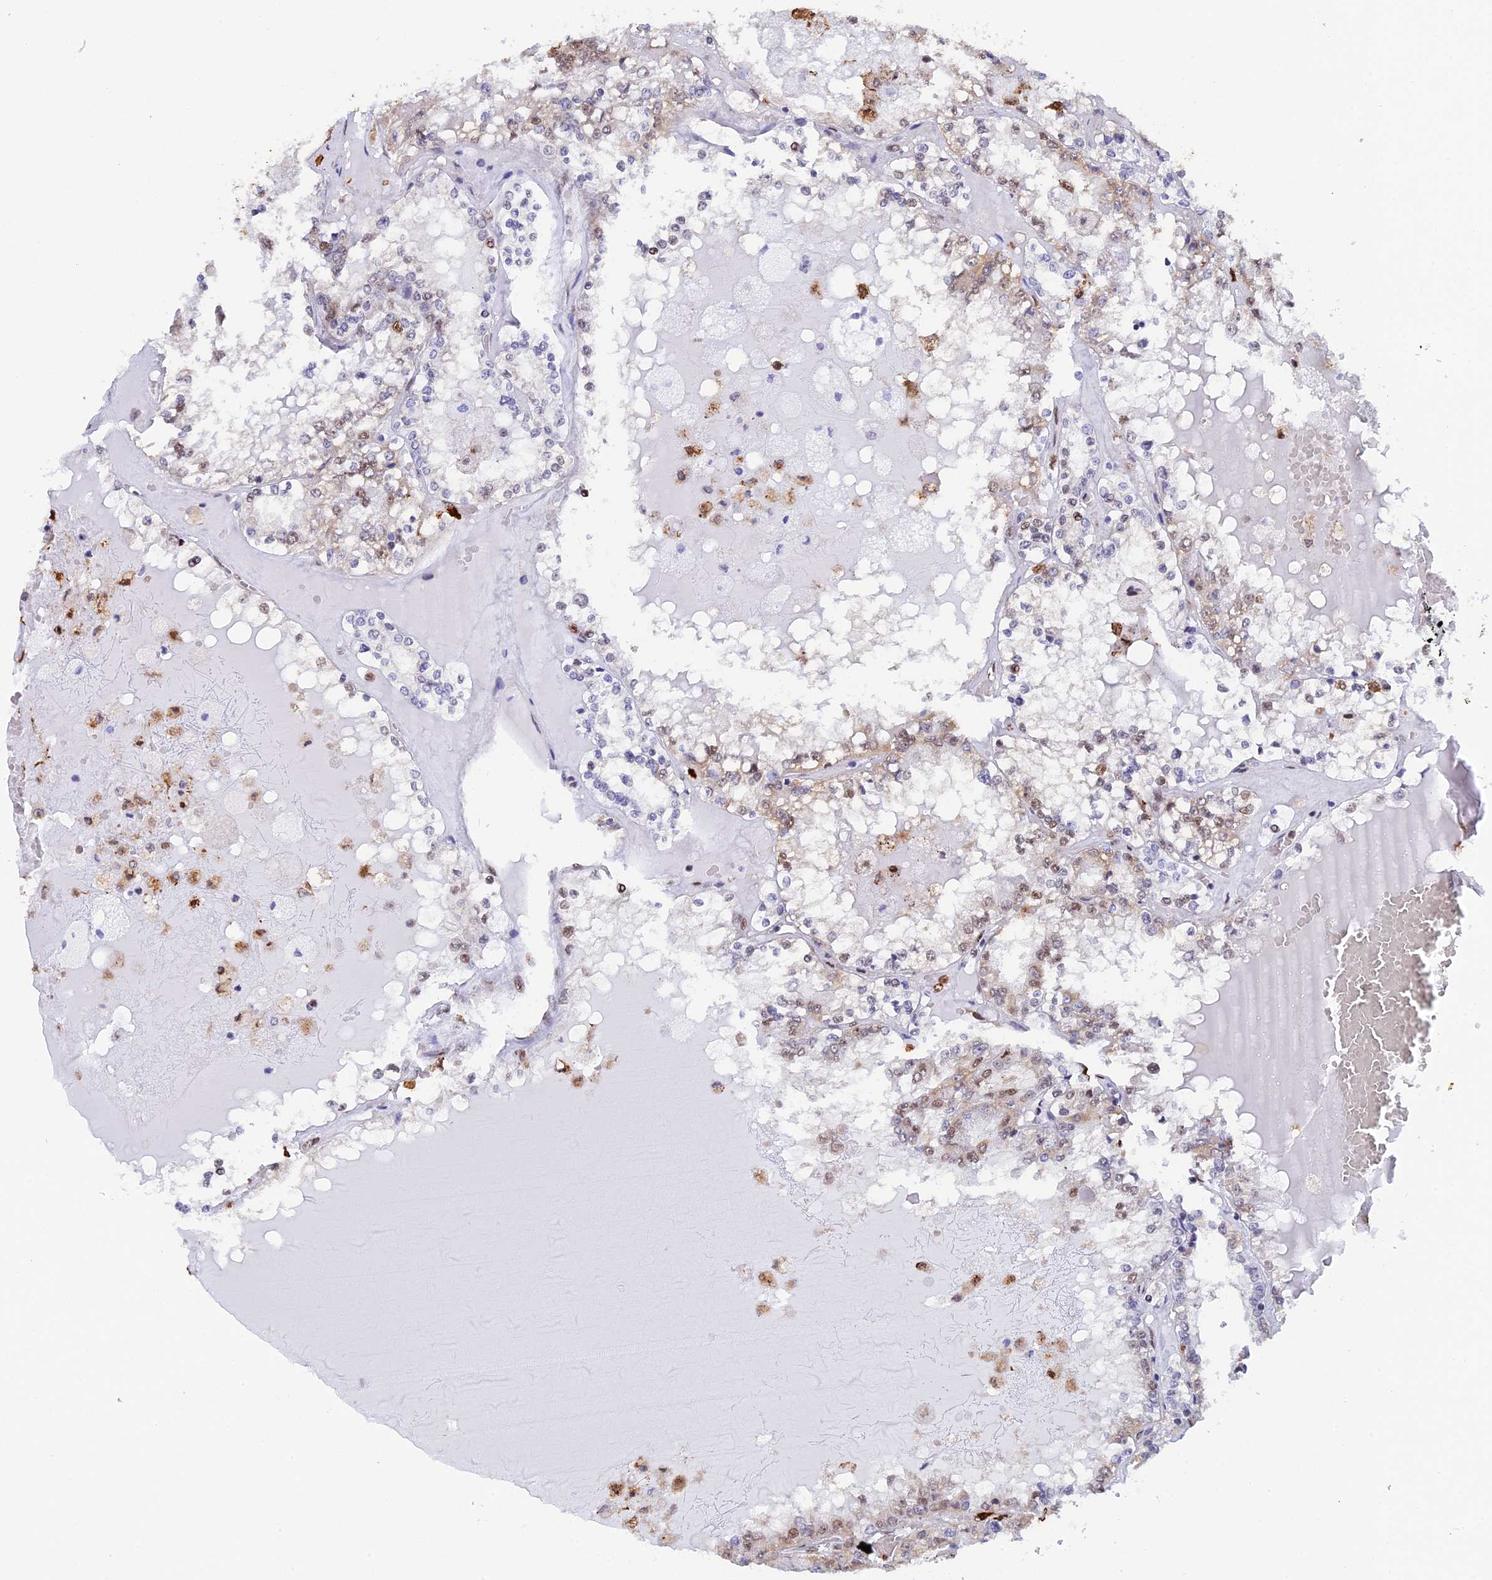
{"staining": {"intensity": "weak", "quantity": "<25%", "location": "nuclear"}, "tissue": "renal cancer", "cell_type": "Tumor cells", "image_type": "cancer", "snomed": [{"axis": "morphology", "description": "Adenocarcinoma, NOS"}, {"axis": "topography", "description": "Kidney"}], "caption": "A high-resolution micrograph shows immunohistochemistry (IHC) staining of renal cancer (adenocarcinoma), which reveals no significant expression in tumor cells.", "gene": "SLC26A1", "patient": {"sex": "female", "age": 56}}